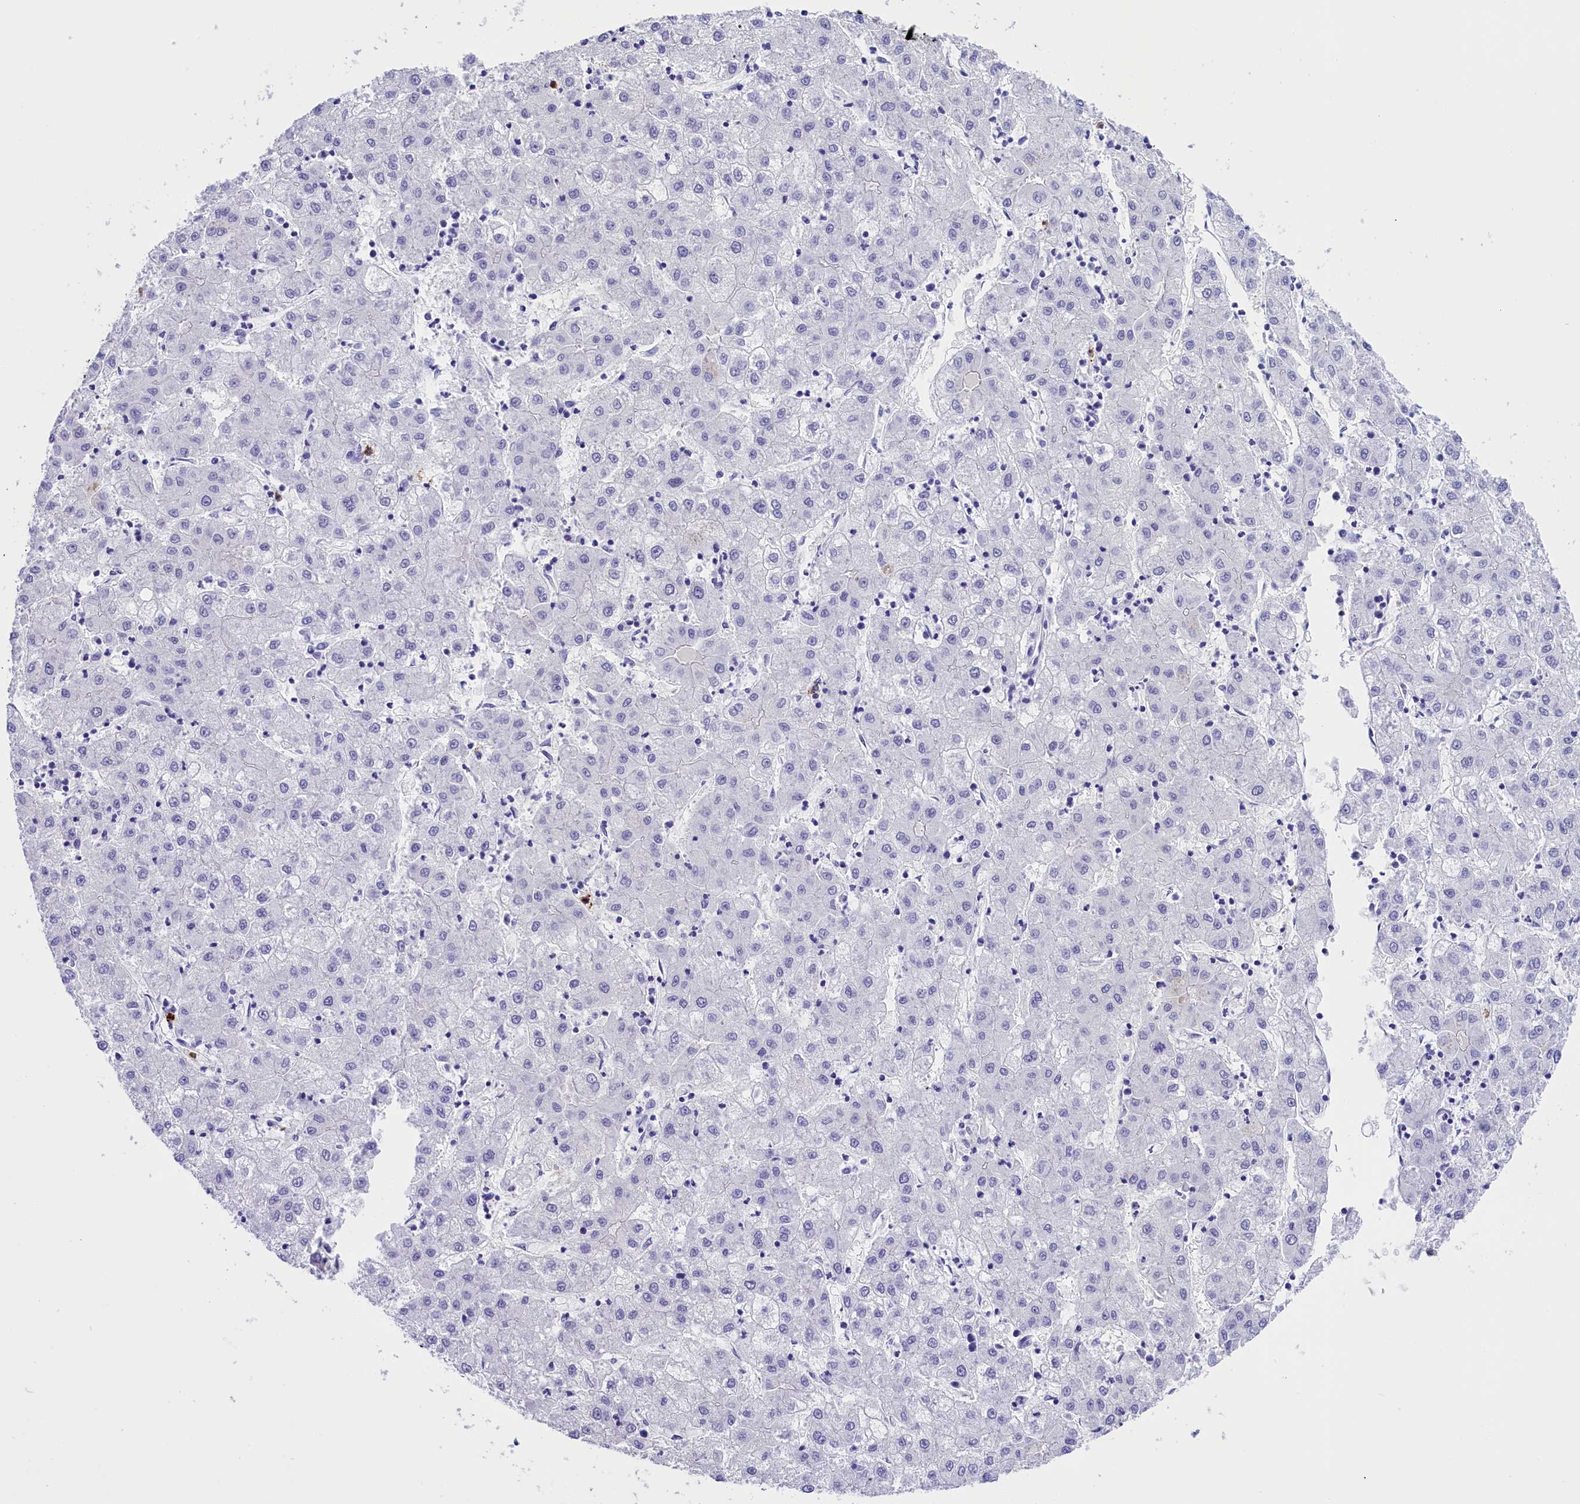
{"staining": {"intensity": "negative", "quantity": "none", "location": "none"}, "tissue": "liver cancer", "cell_type": "Tumor cells", "image_type": "cancer", "snomed": [{"axis": "morphology", "description": "Carcinoma, Hepatocellular, NOS"}, {"axis": "topography", "description": "Liver"}], "caption": "Immunohistochemistry (IHC) micrograph of human liver cancer stained for a protein (brown), which exhibits no expression in tumor cells.", "gene": "CLC", "patient": {"sex": "male", "age": 72}}